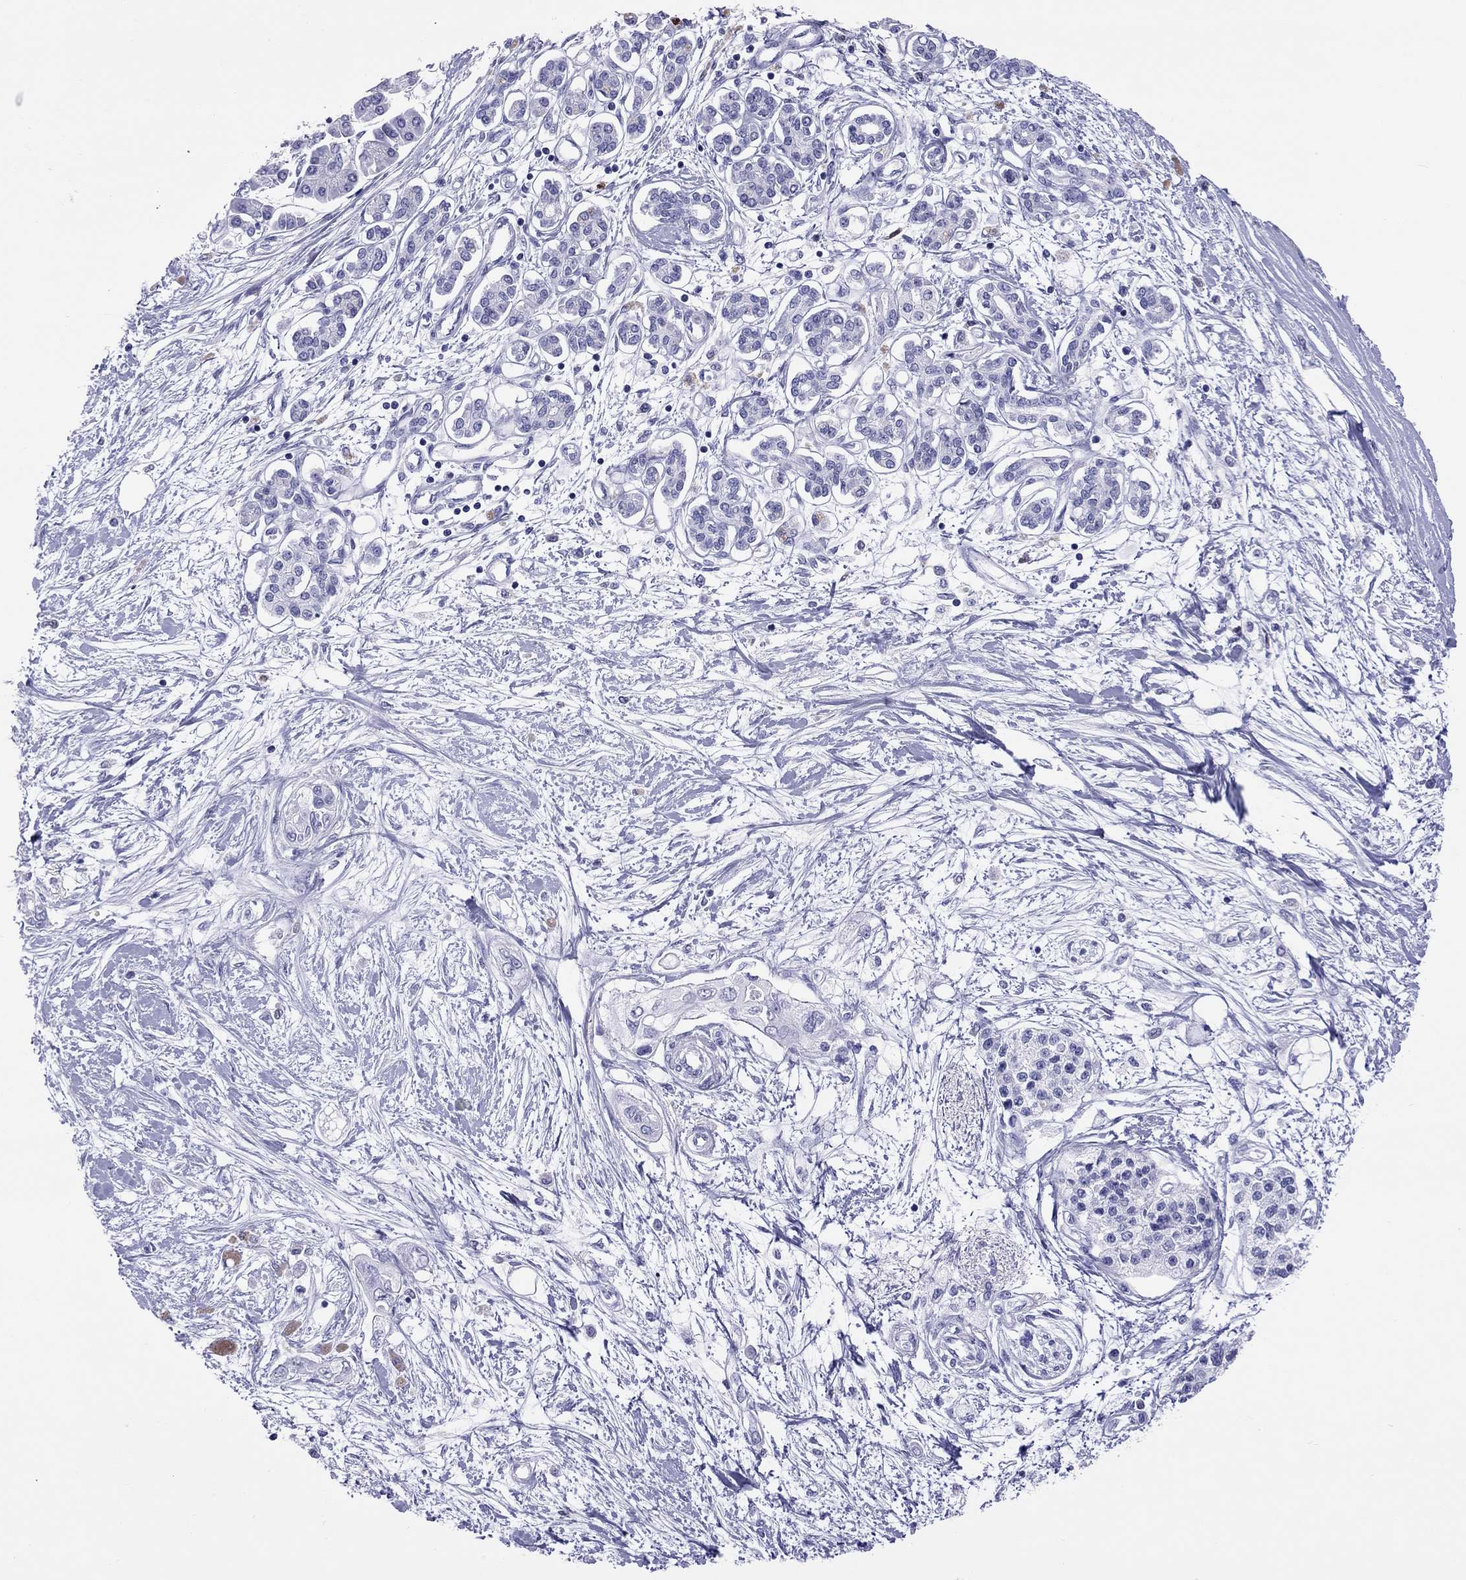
{"staining": {"intensity": "negative", "quantity": "none", "location": "none"}, "tissue": "pancreatic cancer", "cell_type": "Tumor cells", "image_type": "cancer", "snomed": [{"axis": "morphology", "description": "Adenocarcinoma, NOS"}, {"axis": "topography", "description": "Pancreas"}], "caption": "DAB immunohistochemical staining of pancreatic adenocarcinoma displays no significant expression in tumor cells. Brightfield microscopy of immunohistochemistry stained with DAB (brown) and hematoxylin (blue), captured at high magnification.", "gene": "SLAMF1", "patient": {"sex": "female", "age": 77}}